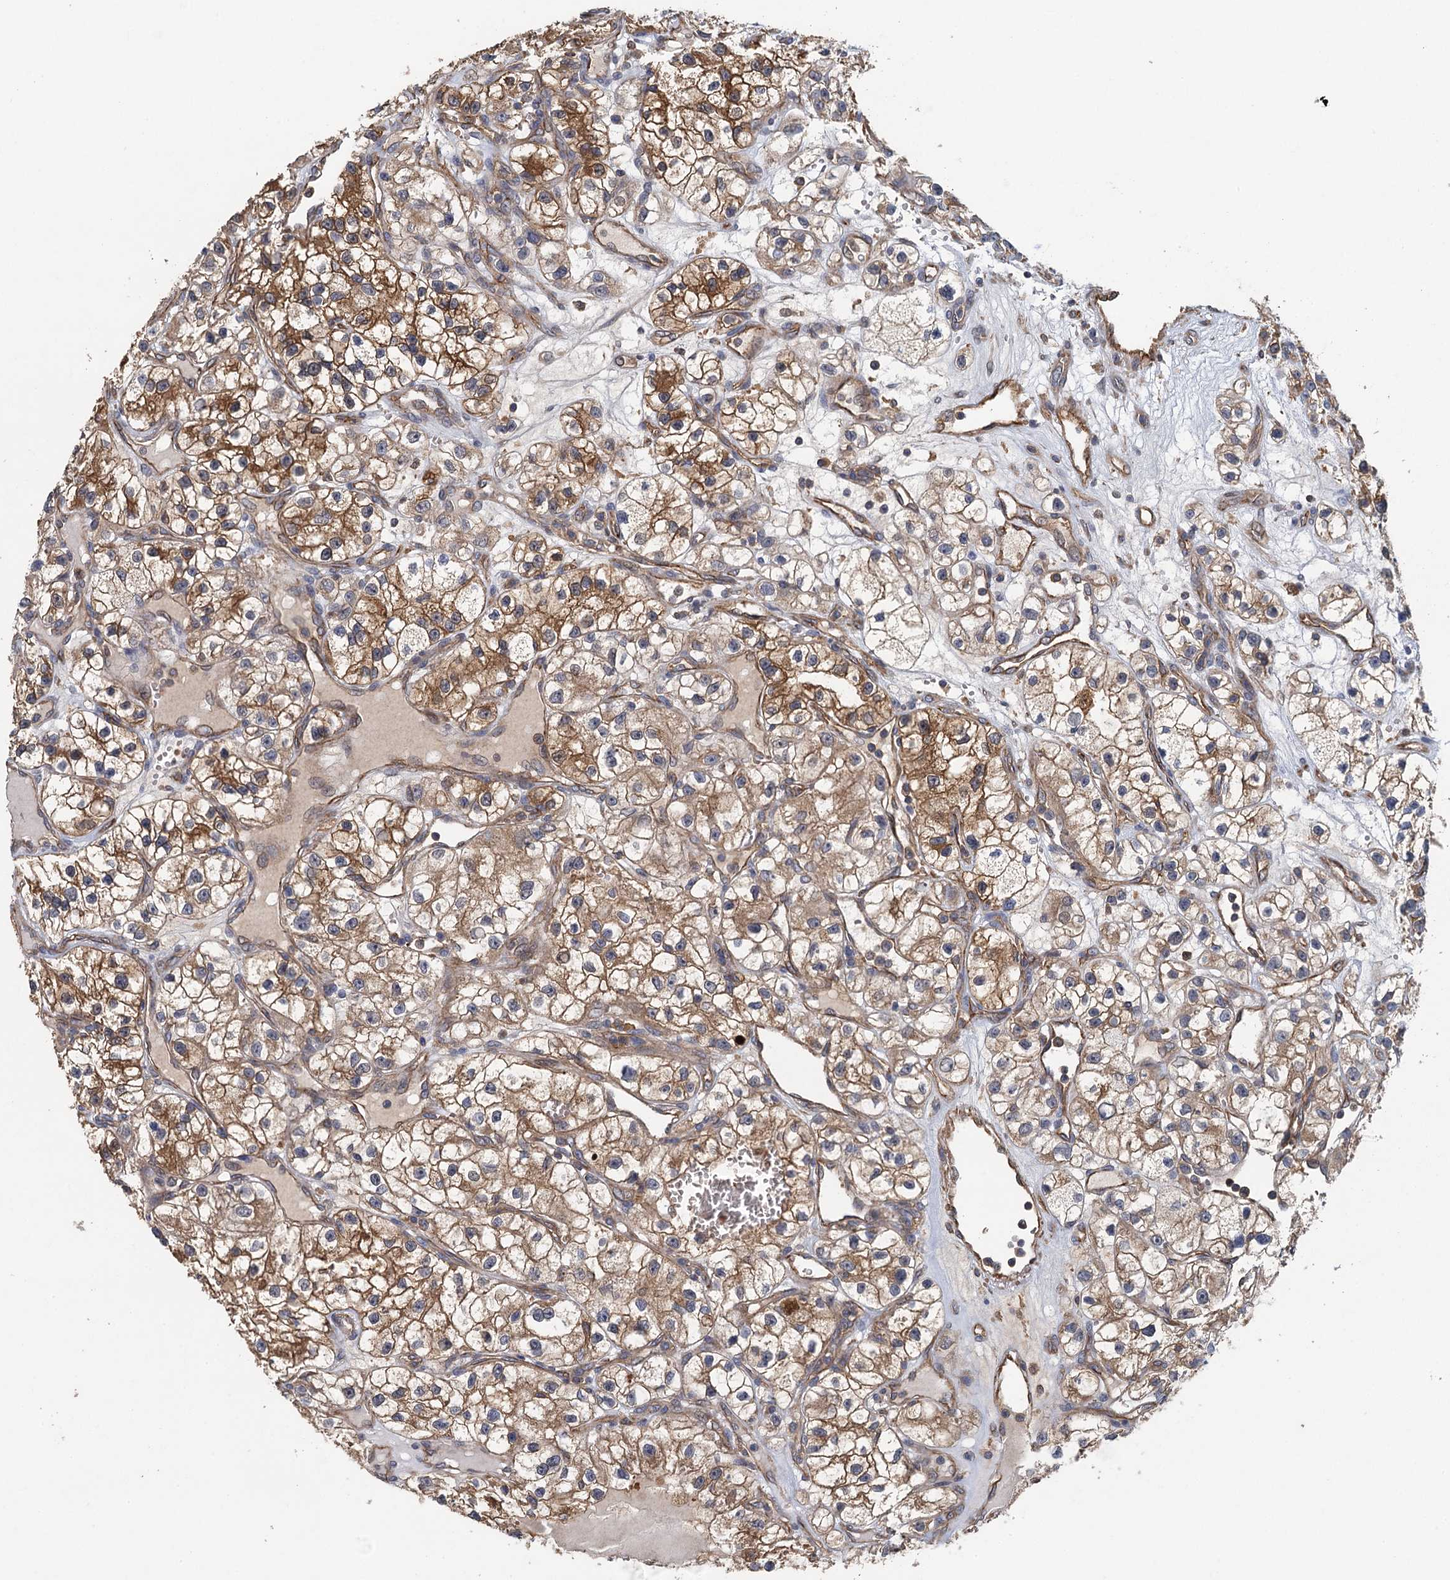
{"staining": {"intensity": "moderate", "quantity": ">75%", "location": "cytoplasmic/membranous"}, "tissue": "renal cancer", "cell_type": "Tumor cells", "image_type": "cancer", "snomed": [{"axis": "morphology", "description": "Adenocarcinoma, NOS"}, {"axis": "topography", "description": "Kidney"}], "caption": "Moderate cytoplasmic/membranous protein positivity is present in about >75% of tumor cells in renal cancer.", "gene": "RSAD2", "patient": {"sex": "female", "age": 57}}